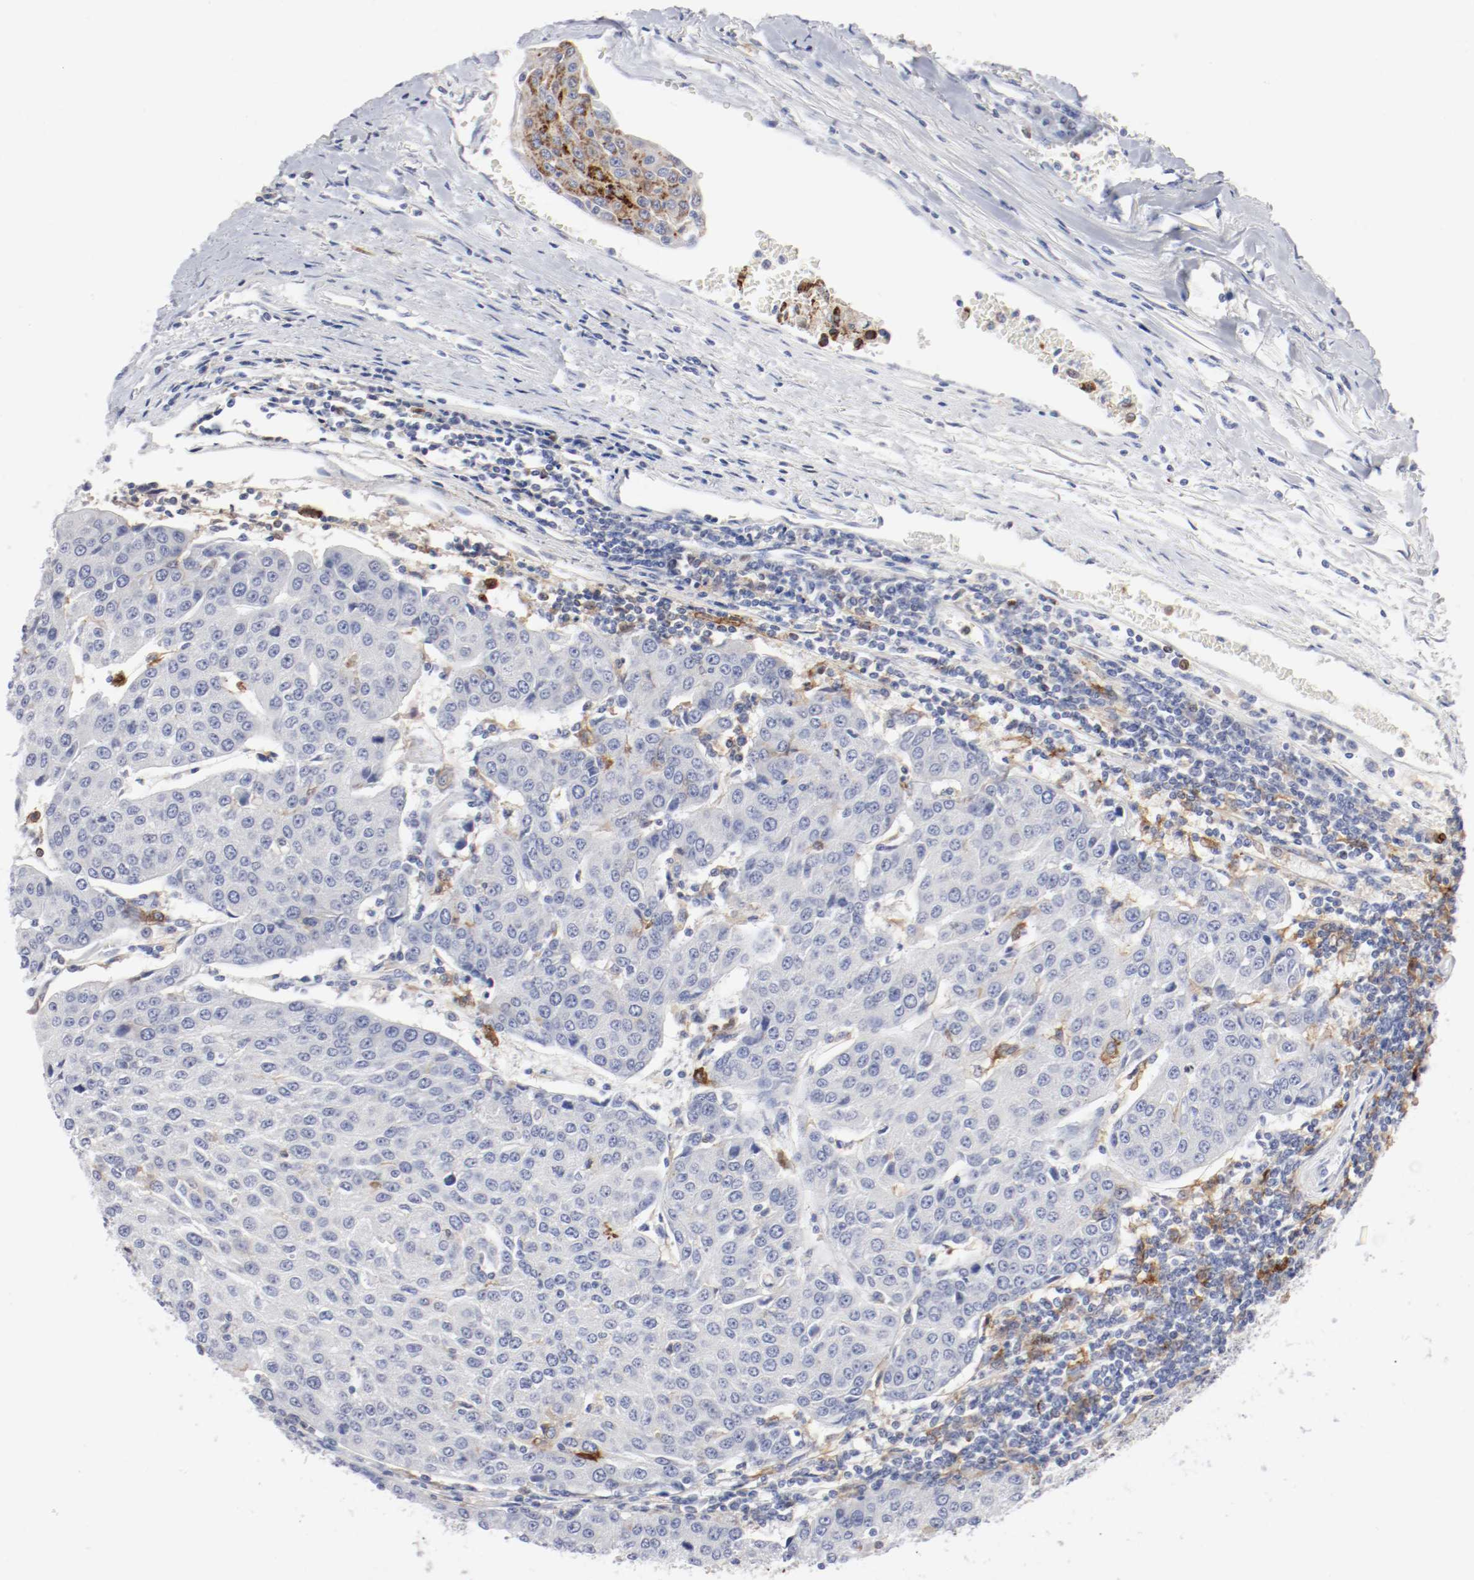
{"staining": {"intensity": "strong", "quantity": "<25%", "location": "cytoplasmic/membranous"}, "tissue": "urothelial cancer", "cell_type": "Tumor cells", "image_type": "cancer", "snomed": [{"axis": "morphology", "description": "Urothelial carcinoma, High grade"}, {"axis": "topography", "description": "Urinary bladder"}], "caption": "This is a histology image of IHC staining of urothelial cancer, which shows strong staining in the cytoplasmic/membranous of tumor cells.", "gene": "ITGAX", "patient": {"sex": "female", "age": 85}}